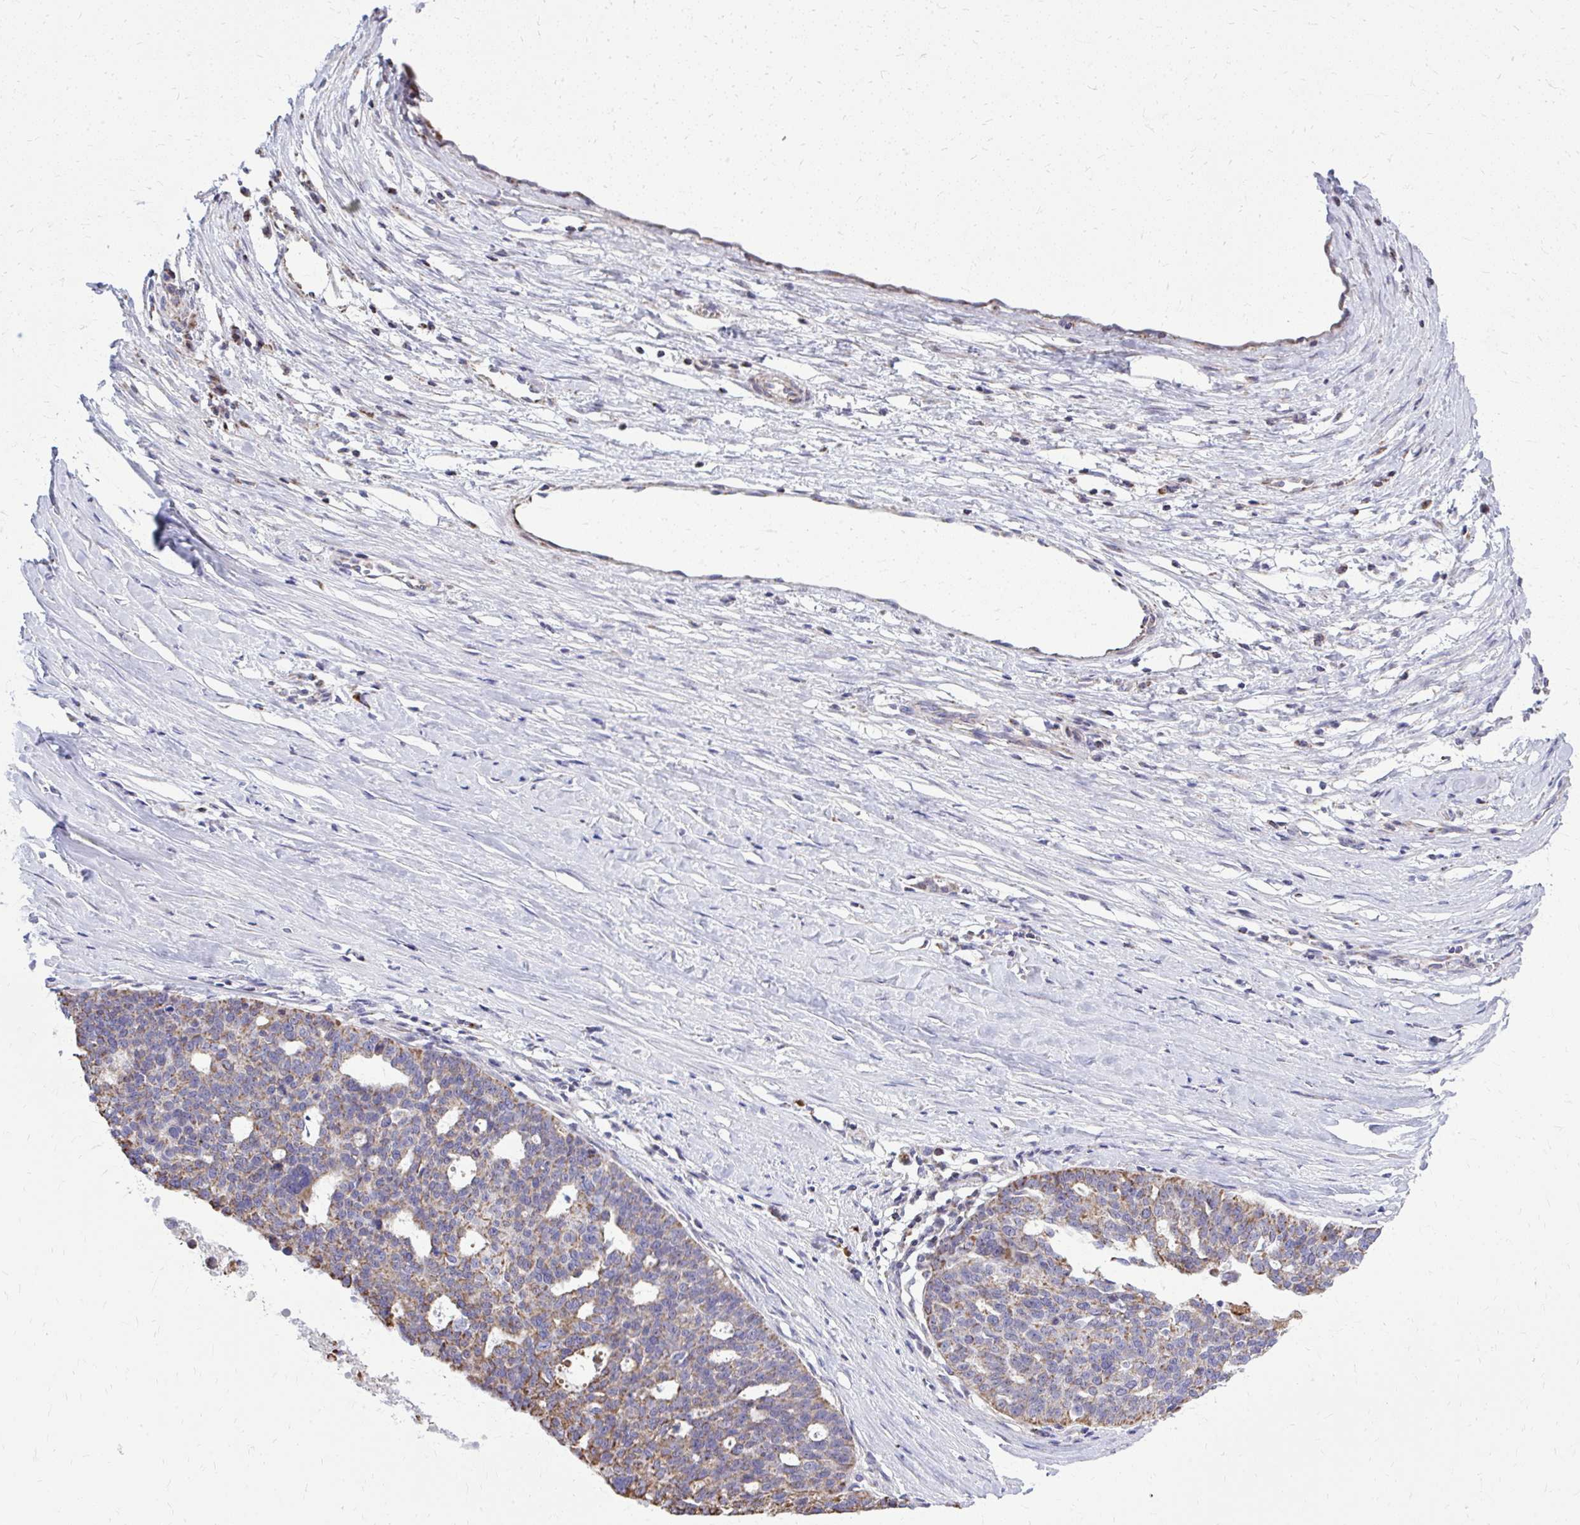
{"staining": {"intensity": "moderate", "quantity": "25%-75%", "location": "cytoplasmic/membranous"}, "tissue": "ovarian cancer", "cell_type": "Tumor cells", "image_type": "cancer", "snomed": [{"axis": "morphology", "description": "Cystadenocarcinoma, serous, NOS"}, {"axis": "topography", "description": "Ovary"}], "caption": "Tumor cells display medium levels of moderate cytoplasmic/membranous staining in about 25%-75% of cells in ovarian cancer. Nuclei are stained in blue.", "gene": "ZNF362", "patient": {"sex": "female", "age": 59}}